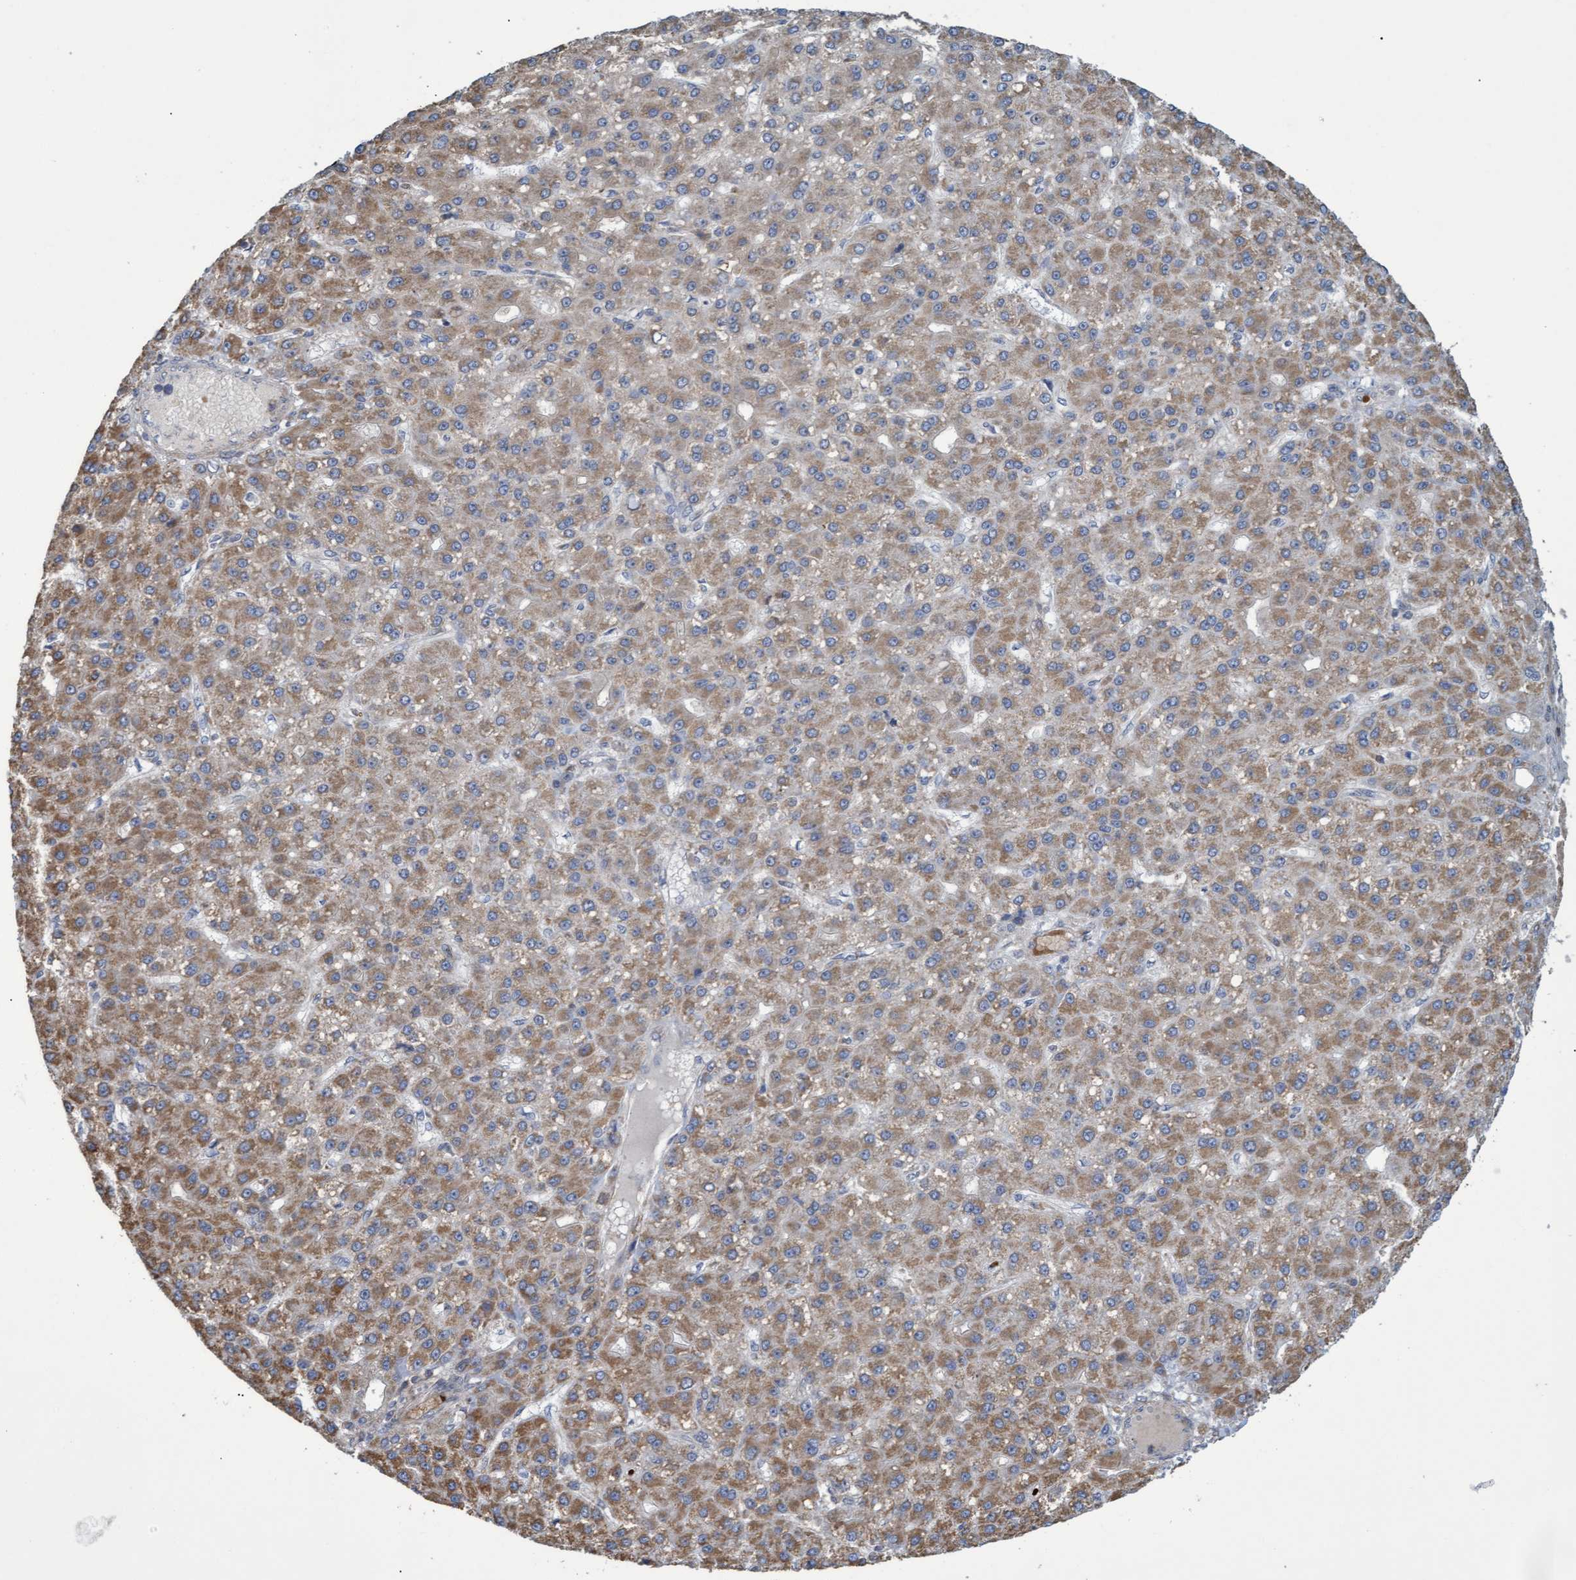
{"staining": {"intensity": "weak", "quantity": ">75%", "location": "cytoplasmic/membranous"}, "tissue": "liver cancer", "cell_type": "Tumor cells", "image_type": "cancer", "snomed": [{"axis": "morphology", "description": "Carcinoma, Hepatocellular, NOS"}, {"axis": "topography", "description": "Liver"}], "caption": "Protein staining by immunohistochemistry (IHC) shows weak cytoplasmic/membranous expression in approximately >75% of tumor cells in hepatocellular carcinoma (liver).", "gene": "NAA15", "patient": {"sex": "male", "age": 67}}